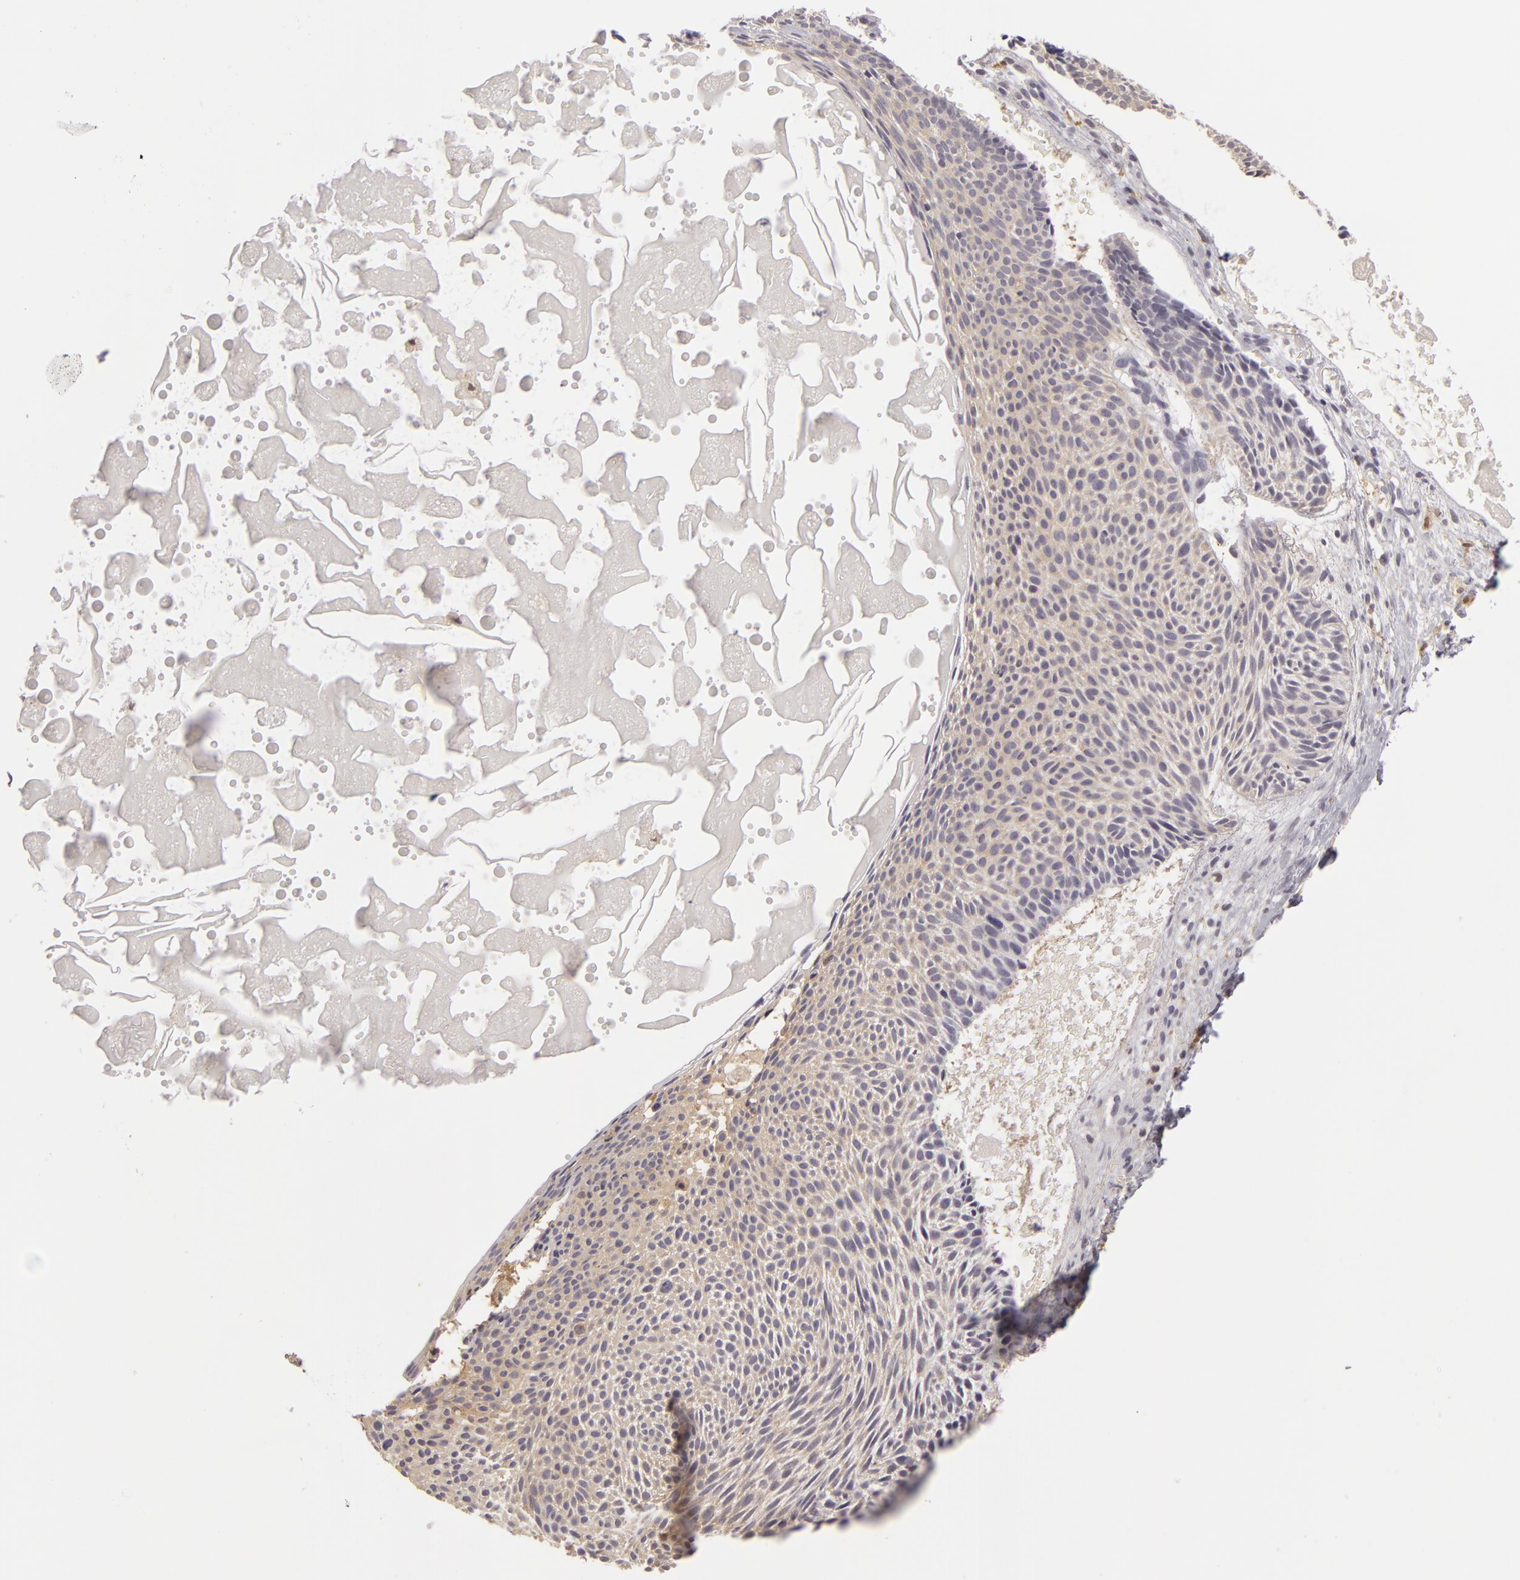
{"staining": {"intensity": "negative", "quantity": "none", "location": "none"}, "tissue": "skin cancer", "cell_type": "Tumor cells", "image_type": "cancer", "snomed": [{"axis": "morphology", "description": "Basal cell carcinoma"}, {"axis": "topography", "description": "Skin"}], "caption": "Histopathology image shows no significant protein staining in tumor cells of skin basal cell carcinoma.", "gene": "GNPDA1", "patient": {"sex": "male", "age": 84}}